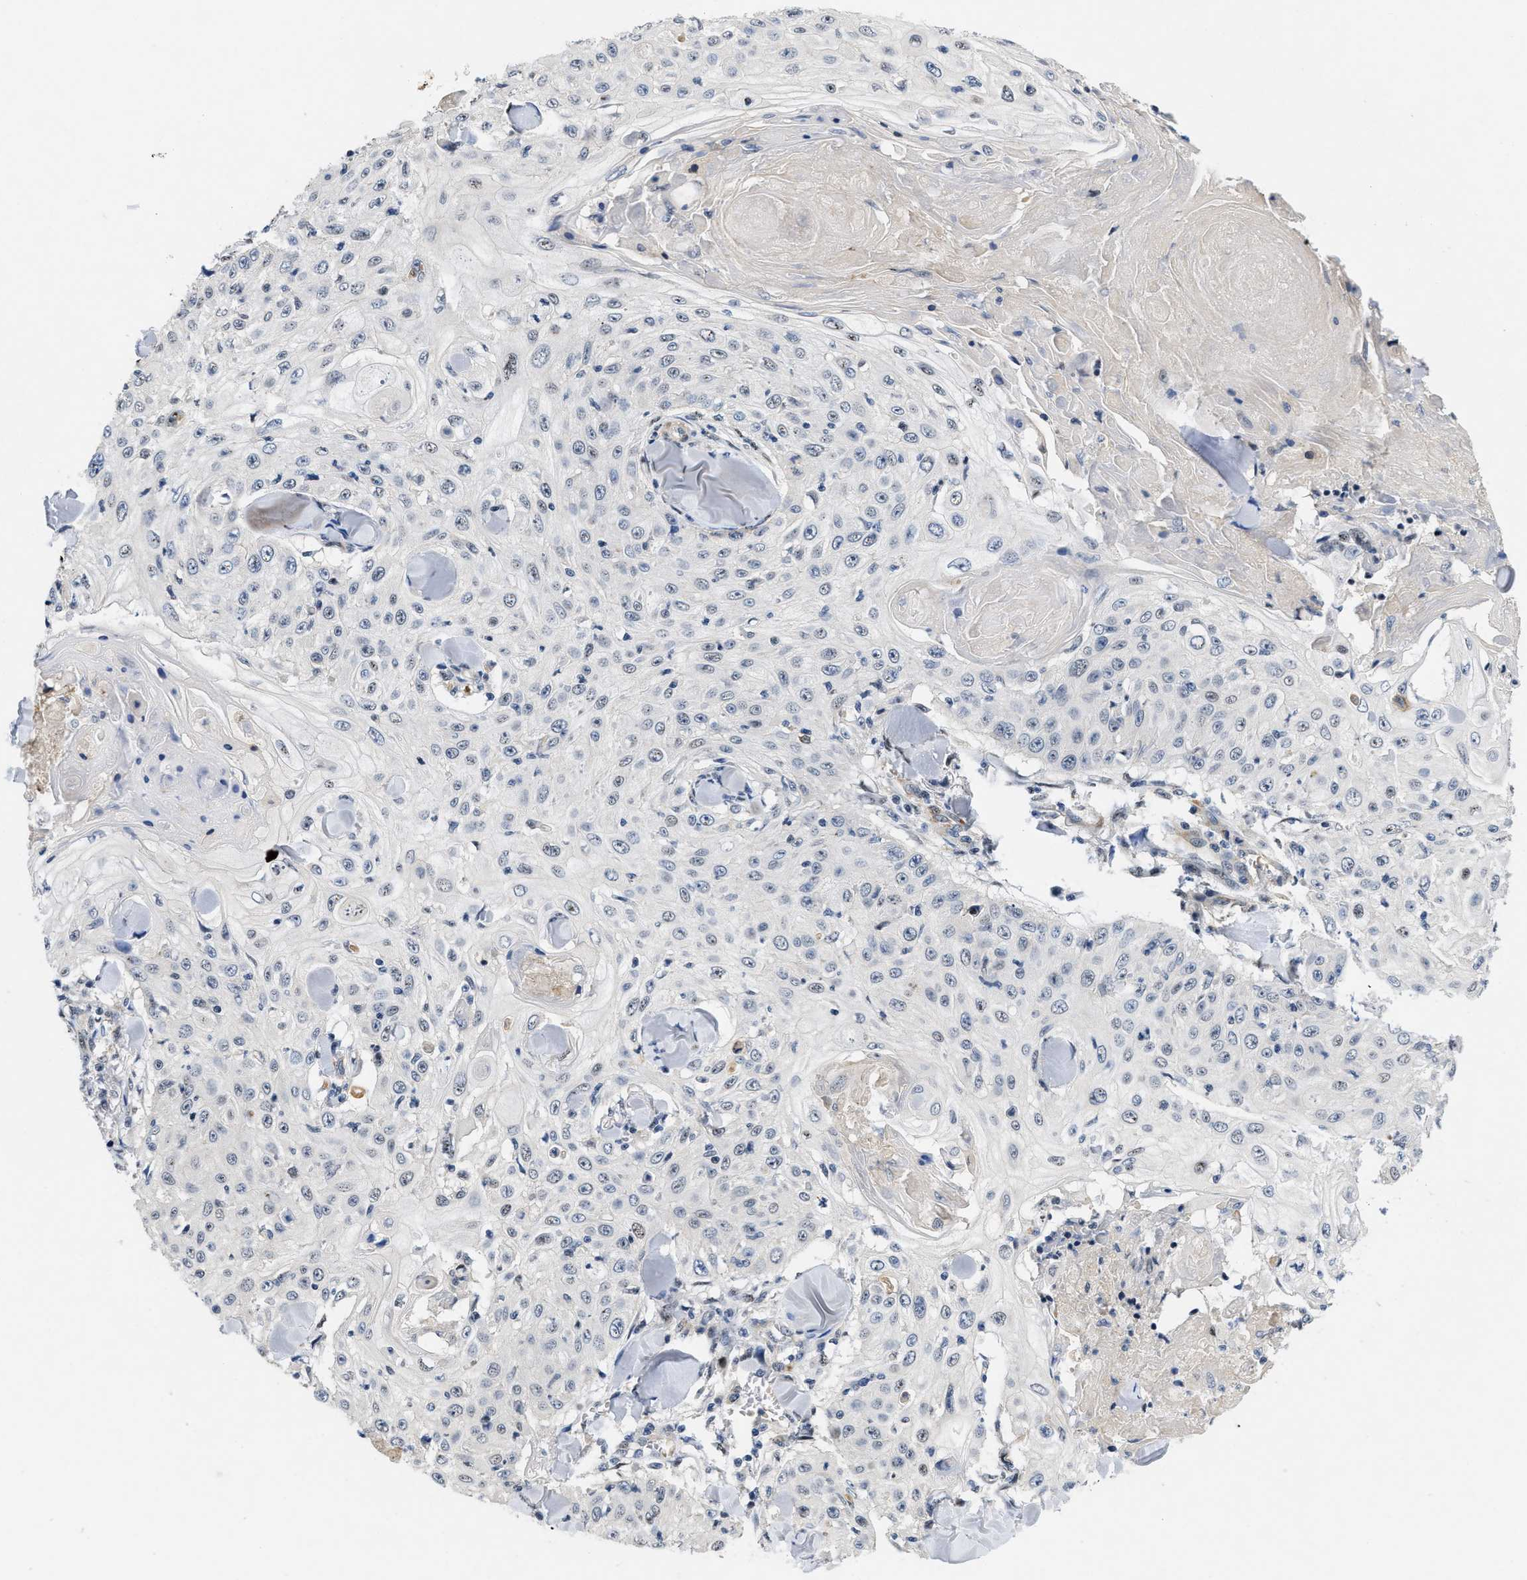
{"staining": {"intensity": "negative", "quantity": "none", "location": "none"}, "tissue": "skin cancer", "cell_type": "Tumor cells", "image_type": "cancer", "snomed": [{"axis": "morphology", "description": "Squamous cell carcinoma, NOS"}, {"axis": "topography", "description": "Skin"}], "caption": "High power microscopy photomicrograph of an immunohistochemistry (IHC) histopathology image of skin cancer (squamous cell carcinoma), revealing no significant staining in tumor cells. (Immunohistochemistry, brightfield microscopy, high magnification).", "gene": "VIP", "patient": {"sex": "male", "age": 86}}